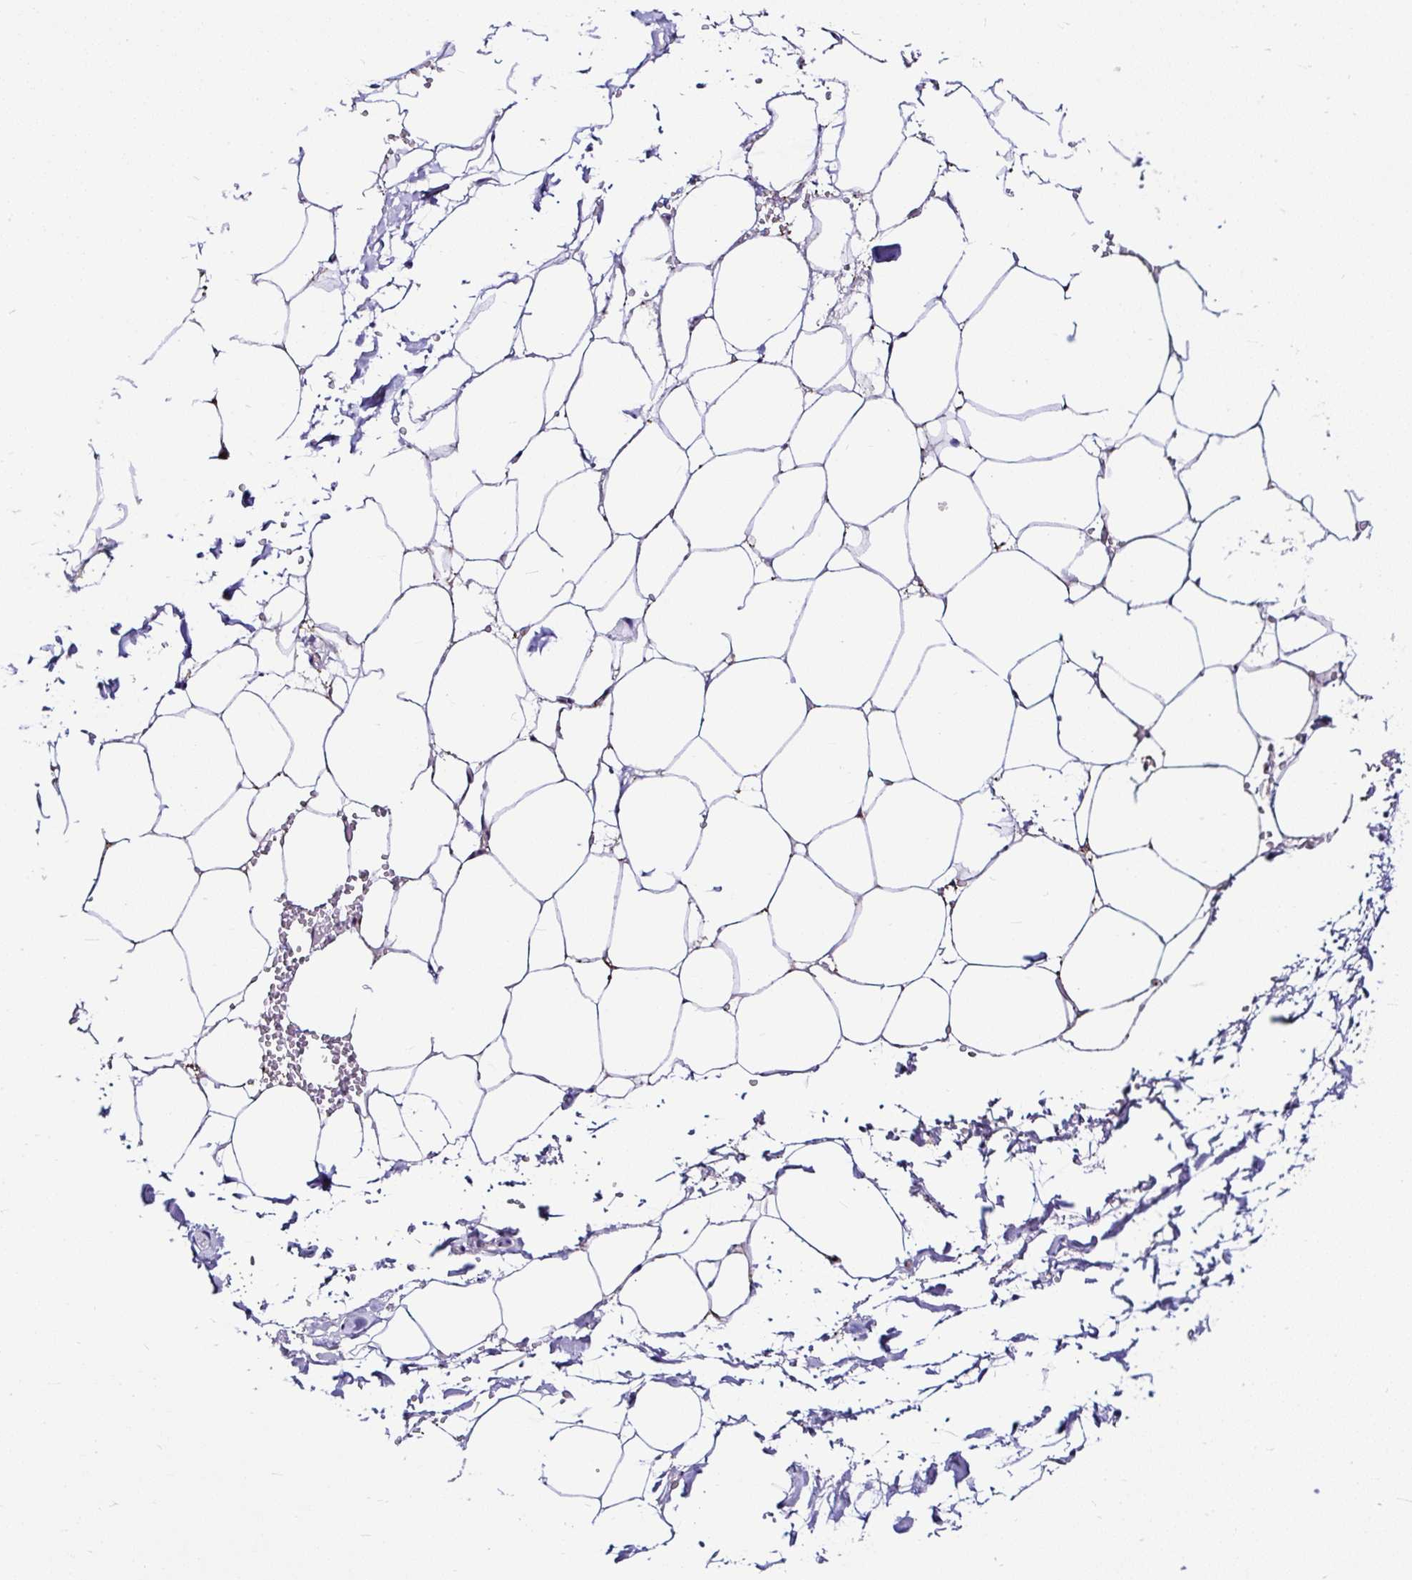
{"staining": {"intensity": "negative", "quantity": "none", "location": "none"}, "tissue": "adipose tissue", "cell_type": "Adipocytes", "image_type": "normal", "snomed": [{"axis": "morphology", "description": "Normal tissue, NOS"}, {"axis": "topography", "description": "Adipose tissue"}, {"axis": "topography", "description": "Vascular tissue"}, {"axis": "topography", "description": "Rectum"}, {"axis": "topography", "description": "Peripheral nerve tissue"}], "caption": "This is an immunohistochemistry micrograph of unremarkable adipose tissue. There is no staining in adipocytes.", "gene": "PIN4", "patient": {"sex": "female", "age": 69}}